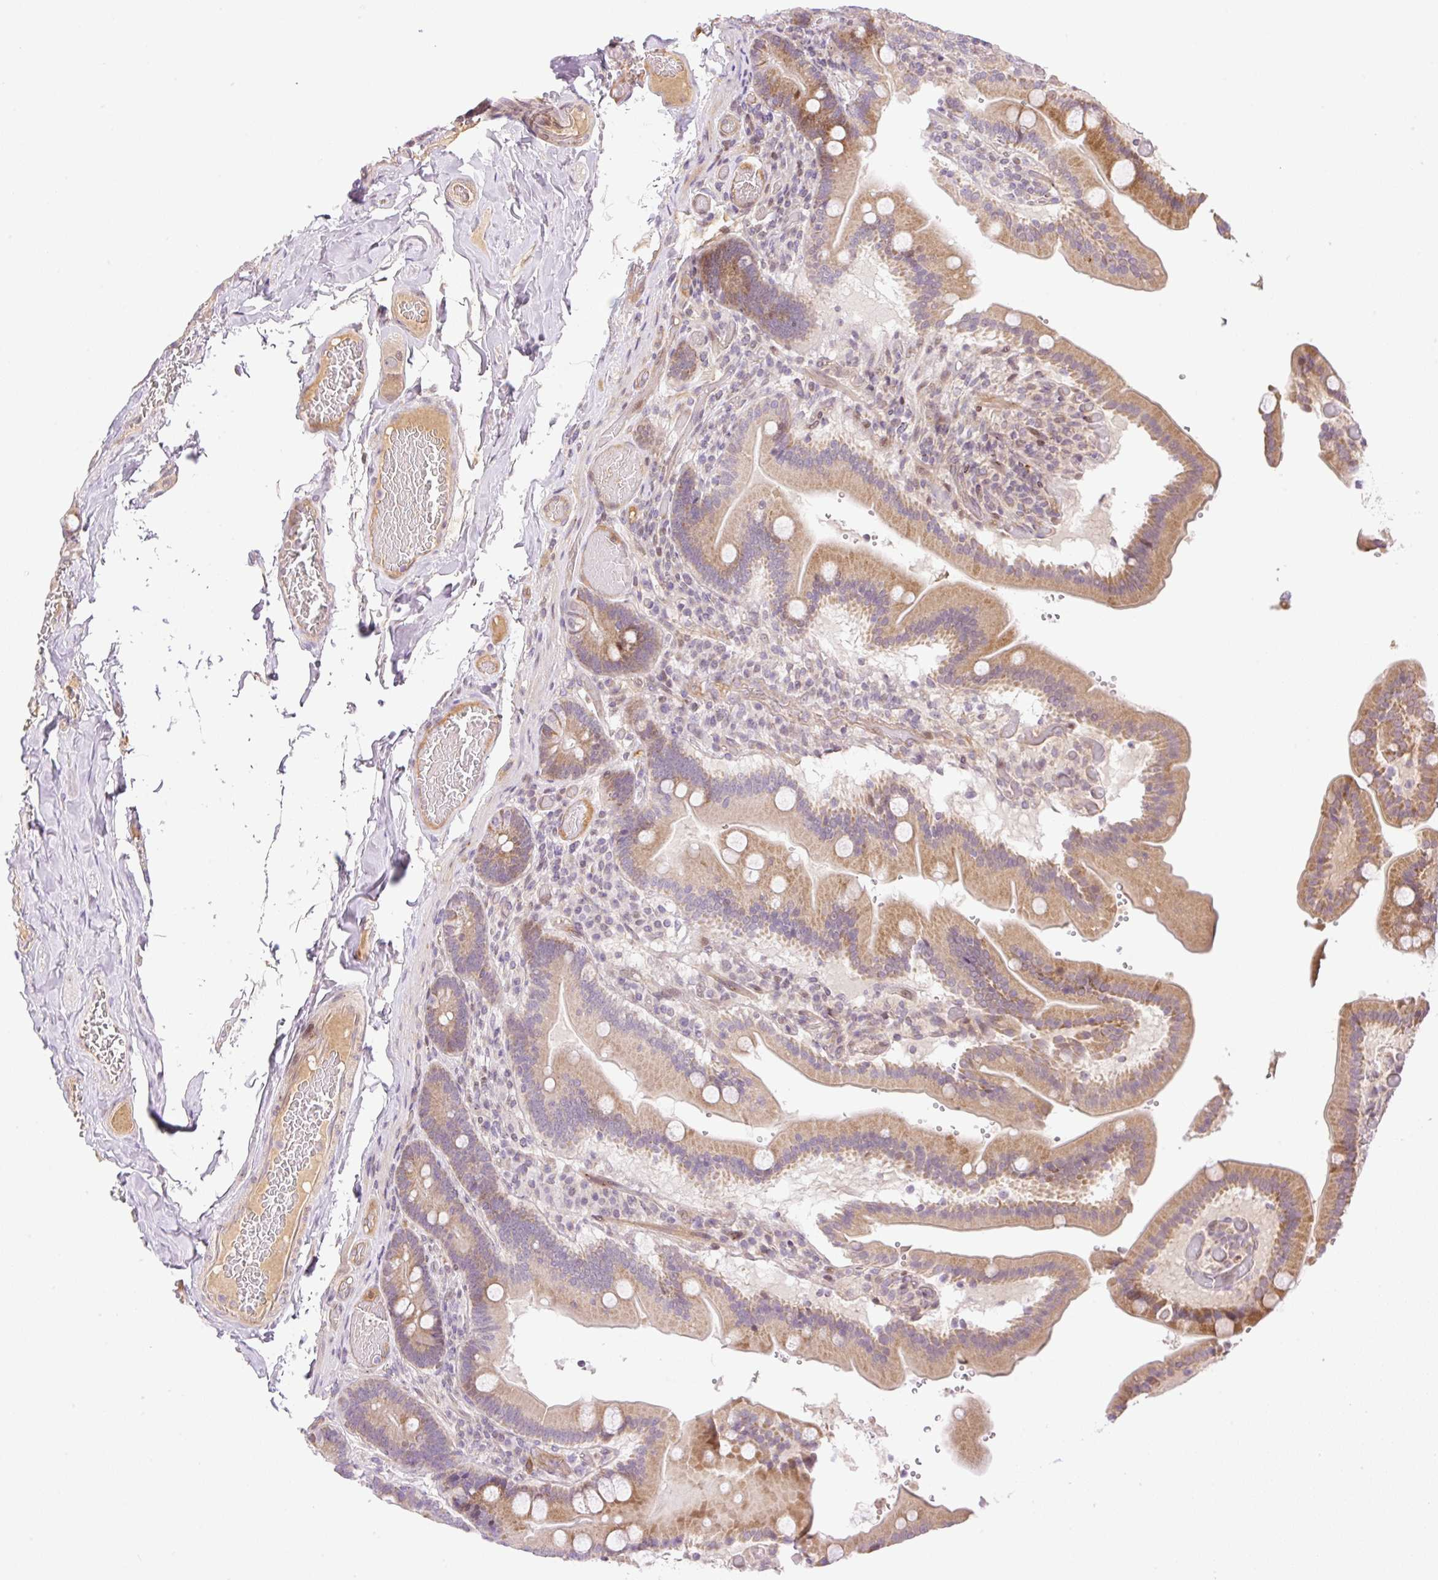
{"staining": {"intensity": "moderate", "quantity": ">75%", "location": "cytoplasmic/membranous"}, "tissue": "duodenum", "cell_type": "Glandular cells", "image_type": "normal", "snomed": [{"axis": "morphology", "description": "Normal tissue, NOS"}, {"axis": "topography", "description": "Duodenum"}], "caption": "A medium amount of moderate cytoplasmic/membranous staining is present in approximately >75% of glandular cells in benign duodenum. (Stains: DAB (3,3'-diaminobenzidine) in brown, nuclei in blue, Microscopy: brightfield microscopy at high magnification).", "gene": "ZNF394", "patient": {"sex": "female", "age": 62}}